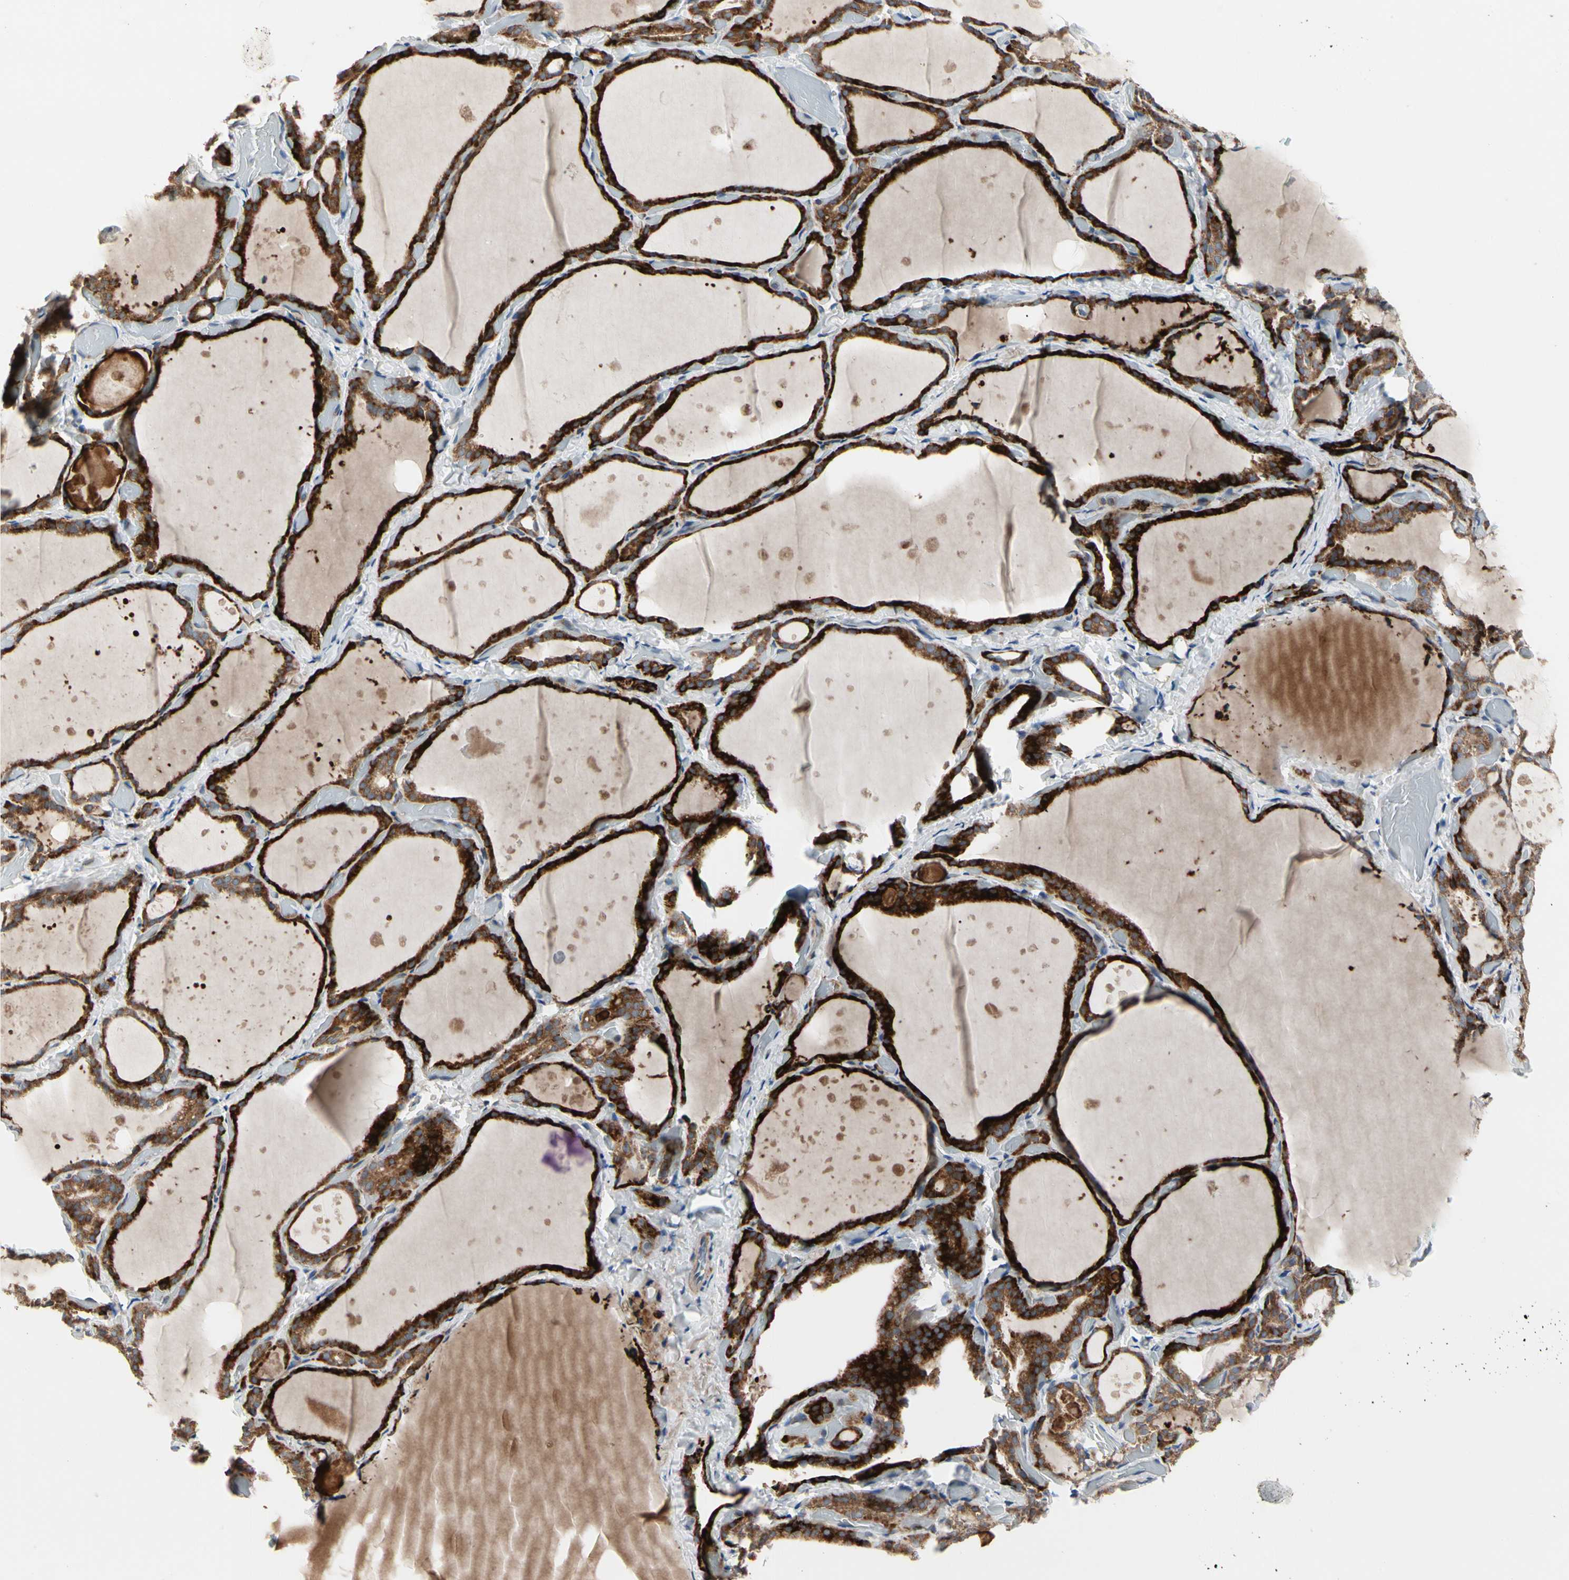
{"staining": {"intensity": "moderate", "quantity": ">75%", "location": "cytoplasmic/membranous"}, "tissue": "thyroid gland", "cell_type": "Glandular cells", "image_type": "normal", "snomed": [{"axis": "morphology", "description": "Normal tissue, NOS"}, {"axis": "topography", "description": "Thyroid gland"}], "caption": "This photomicrograph exhibits normal thyroid gland stained with IHC to label a protein in brown. The cytoplasmic/membranous of glandular cells show moderate positivity for the protein. Nuclei are counter-stained blue.", "gene": "MMEL1", "patient": {"sex": "female", "age": 44}}